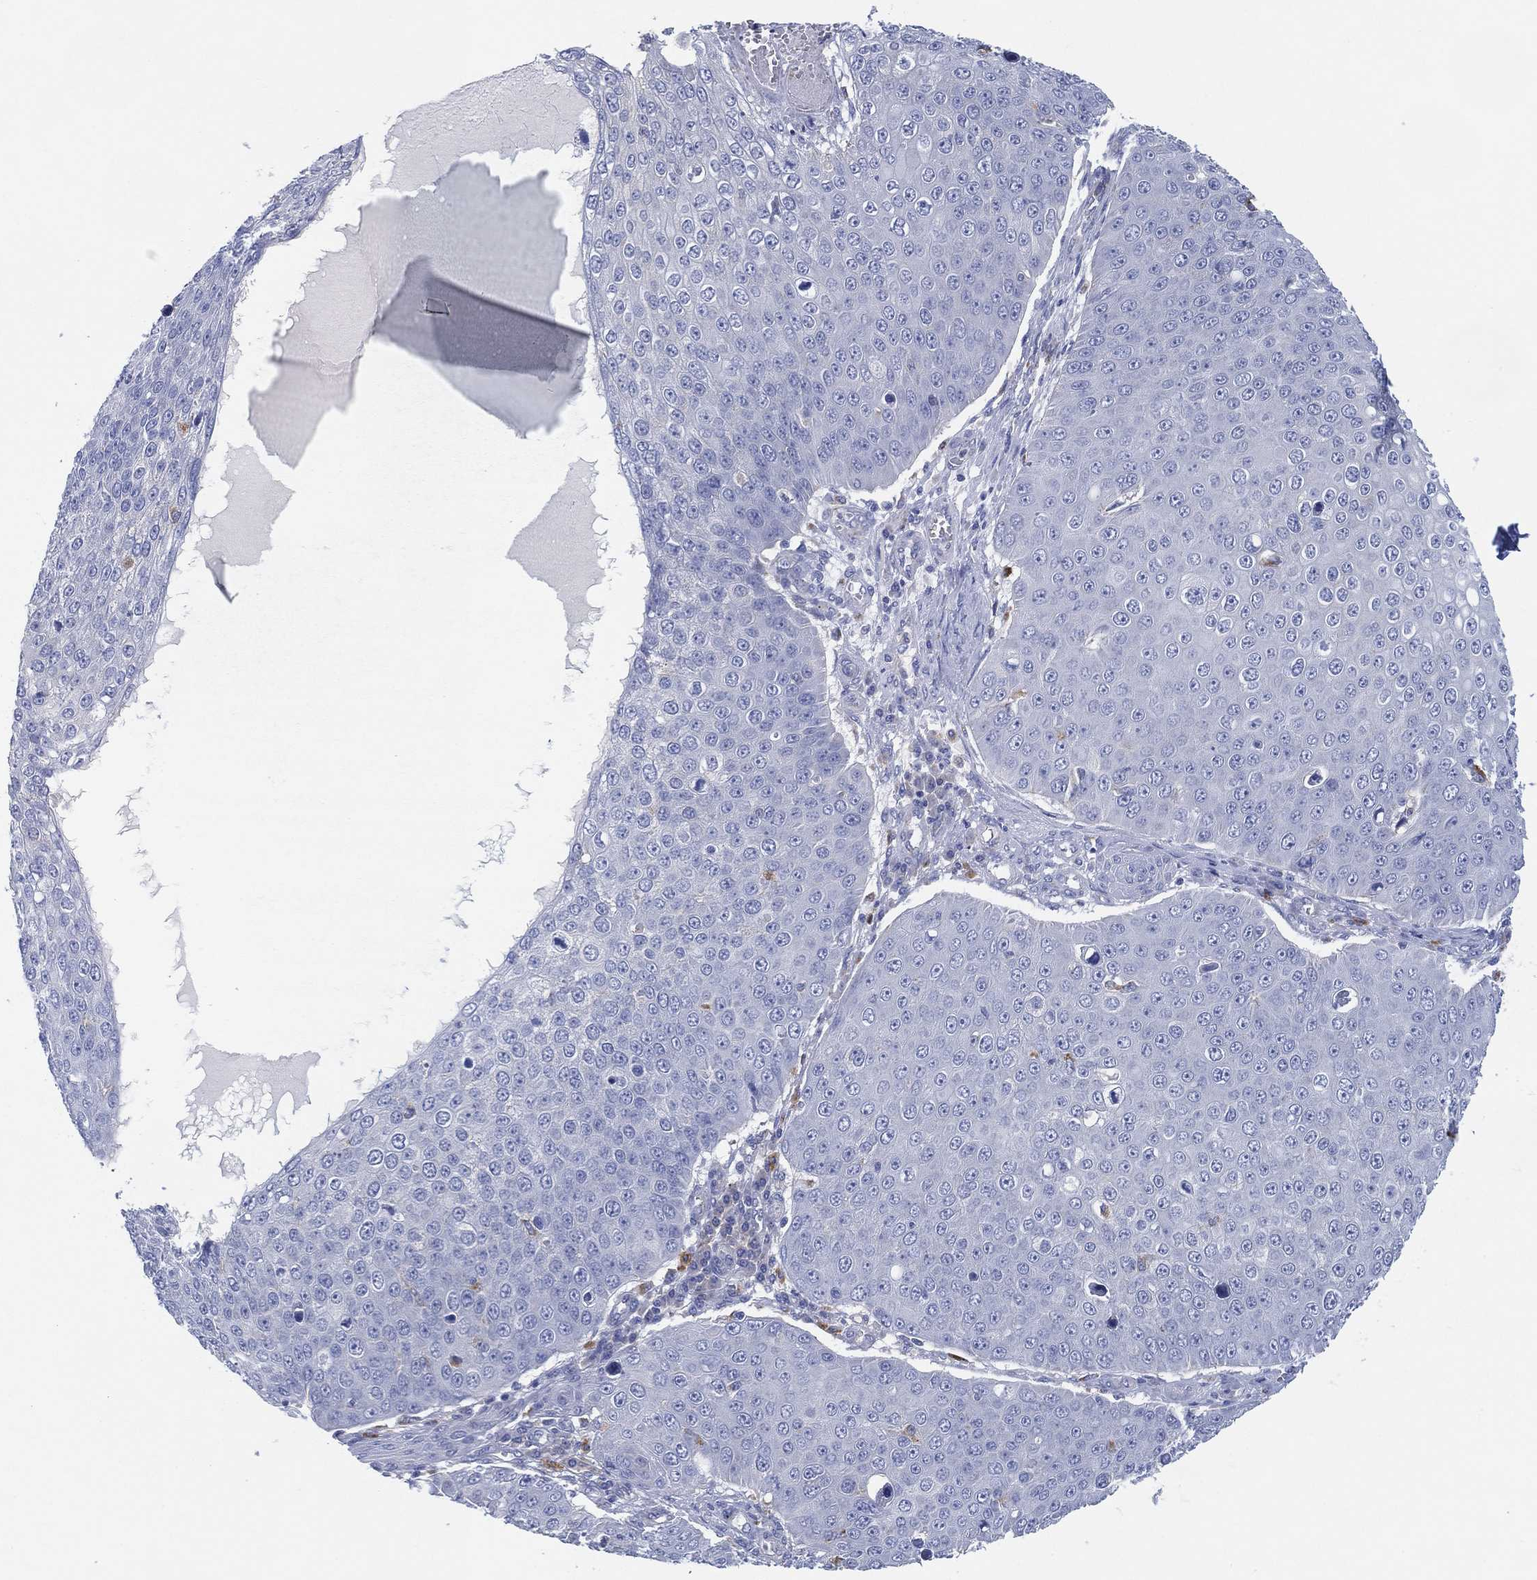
{"staining": {"intensity": "negative", "quantity": "none", "location": "none"}, "tissue": "skin cancer", "cell_type": "Tumor cells", "image_type": "cancer", "snomed": [{"axis": "morphology", "description": "Squamous cell carcinoma, NOS"}, {"axis": "topography", "description": "Skin"}], "caption": "Immunohistochemical staining of human skin cancer (squamous cell carcinoma) displays no significant staining in tumor cells.", "gene": "GALNS", "patient": {"sex": "male", "age": 71}}